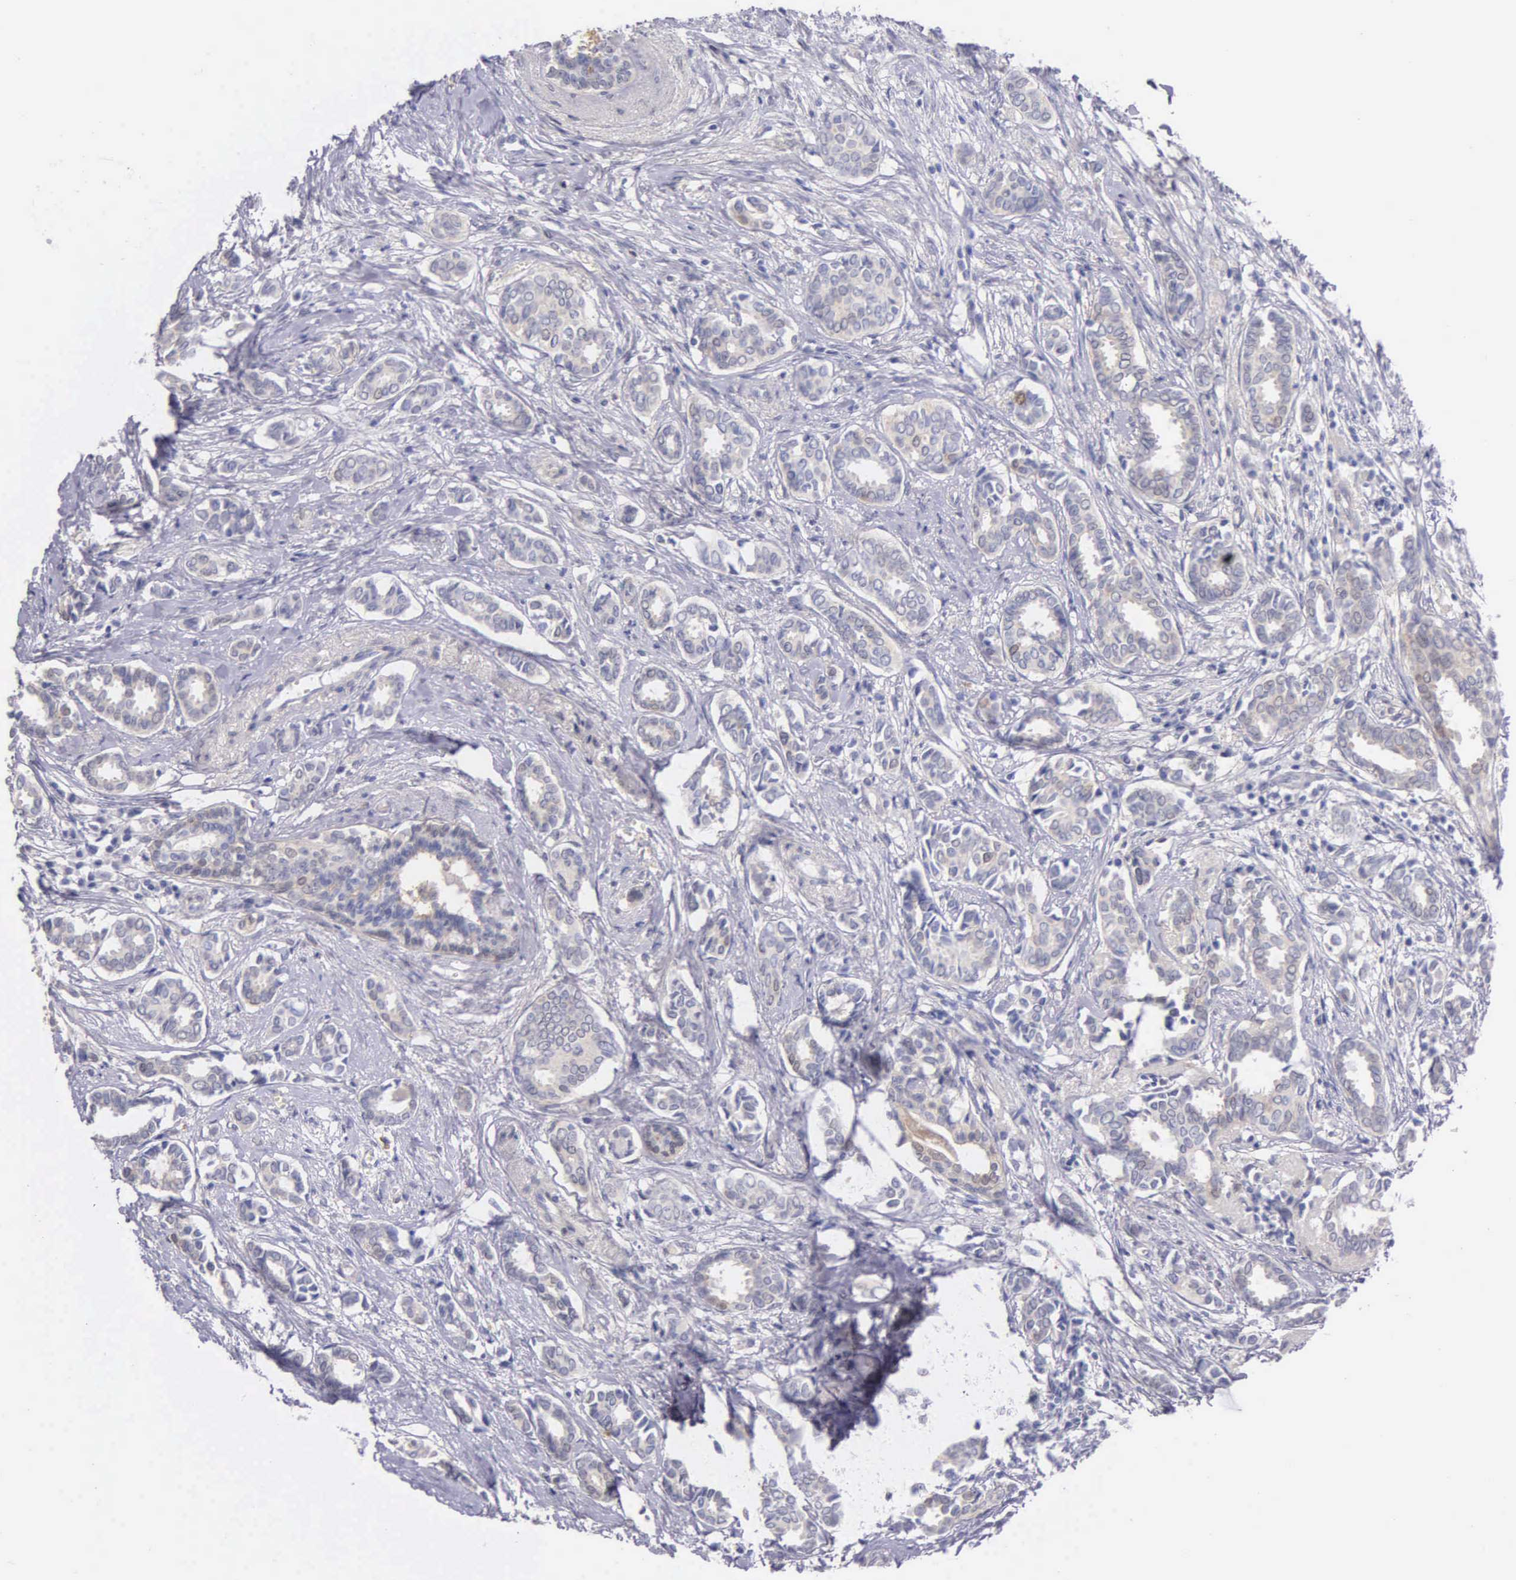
{"staining": {"intensity": "negative", "quantity": "none", "location": "none"}, "tissue": "breast cancer", "cell_type": "Tumor cells", "image_type": "cancer", "snomed": [{"axis": "morphology", "description": "Duct carcinoma"}, {"axis": "topography", "description": "Breast"}], "caption": "Immunohistochemistry (IHC) micrograph of neoplastic tissue: human breast cancer (intraductal carcinoma) stained with DAB displays no significant protein positivity in tumor cells.", "gene": "GSTT2", "patient": {"sex": "female", "age": 50}}